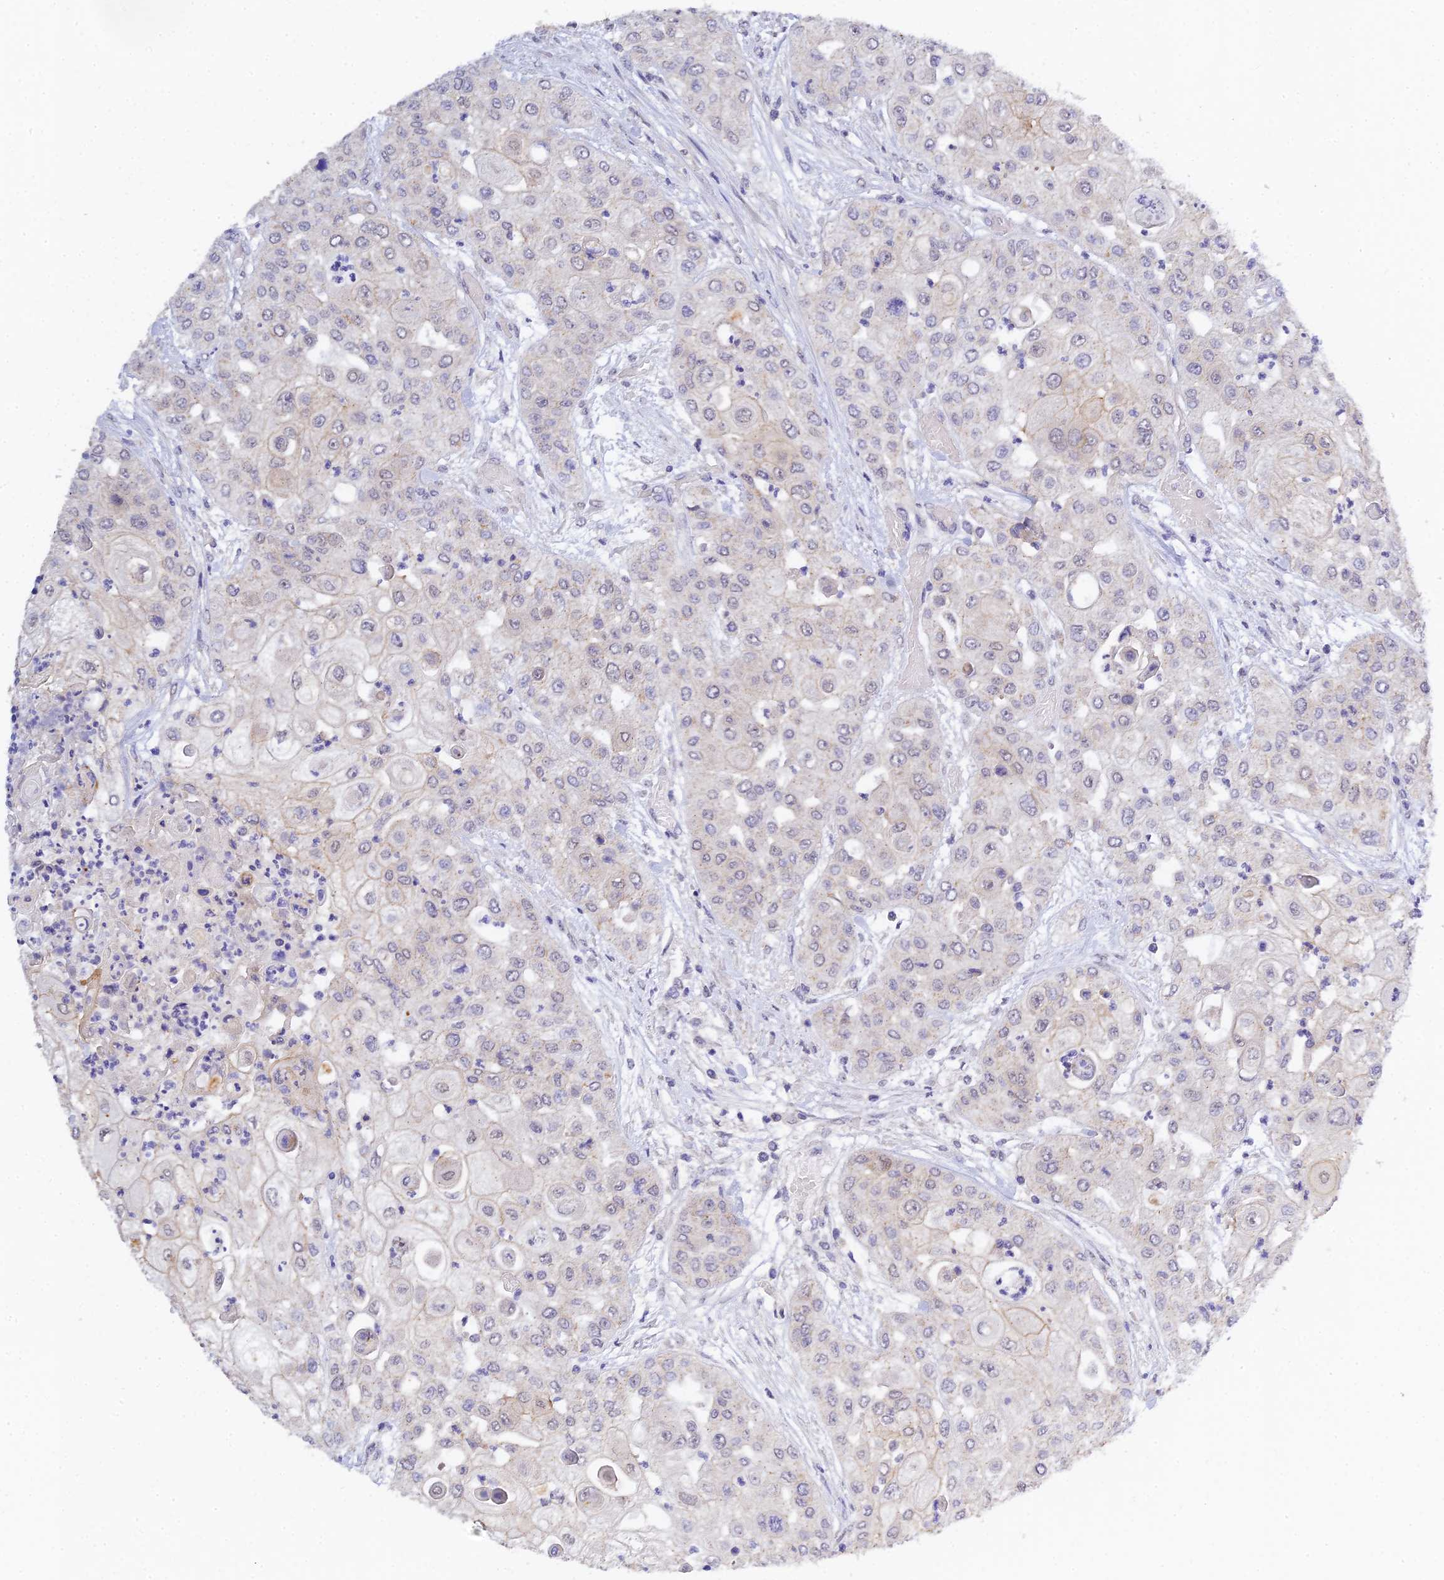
{"staining": {"intensity": "negative", "quantity": "none", "location": "none"}, "tissue": "urothelial cancer", "cell_type": "Tumor cells", "image_type": "cancer", "snomed": [{"axis": "morphology", "description": "Urothelial carcinoma, High grade"}, {"axis": "topography", "description": "Urinary bladder"}], "caption": "DAB (3,3'-diaminobenzidine) immunohistochemical staining of high-grade urothelial carcinoma exhibits no significant positivity in tumor cells. Brightfield microscopy of immunohistochemistry stained with DAB (brown) and hematoxylin (blue), captured at high magnification.", "gene": "HOXB1", "patient": {"sex": "female", "age": 79}}